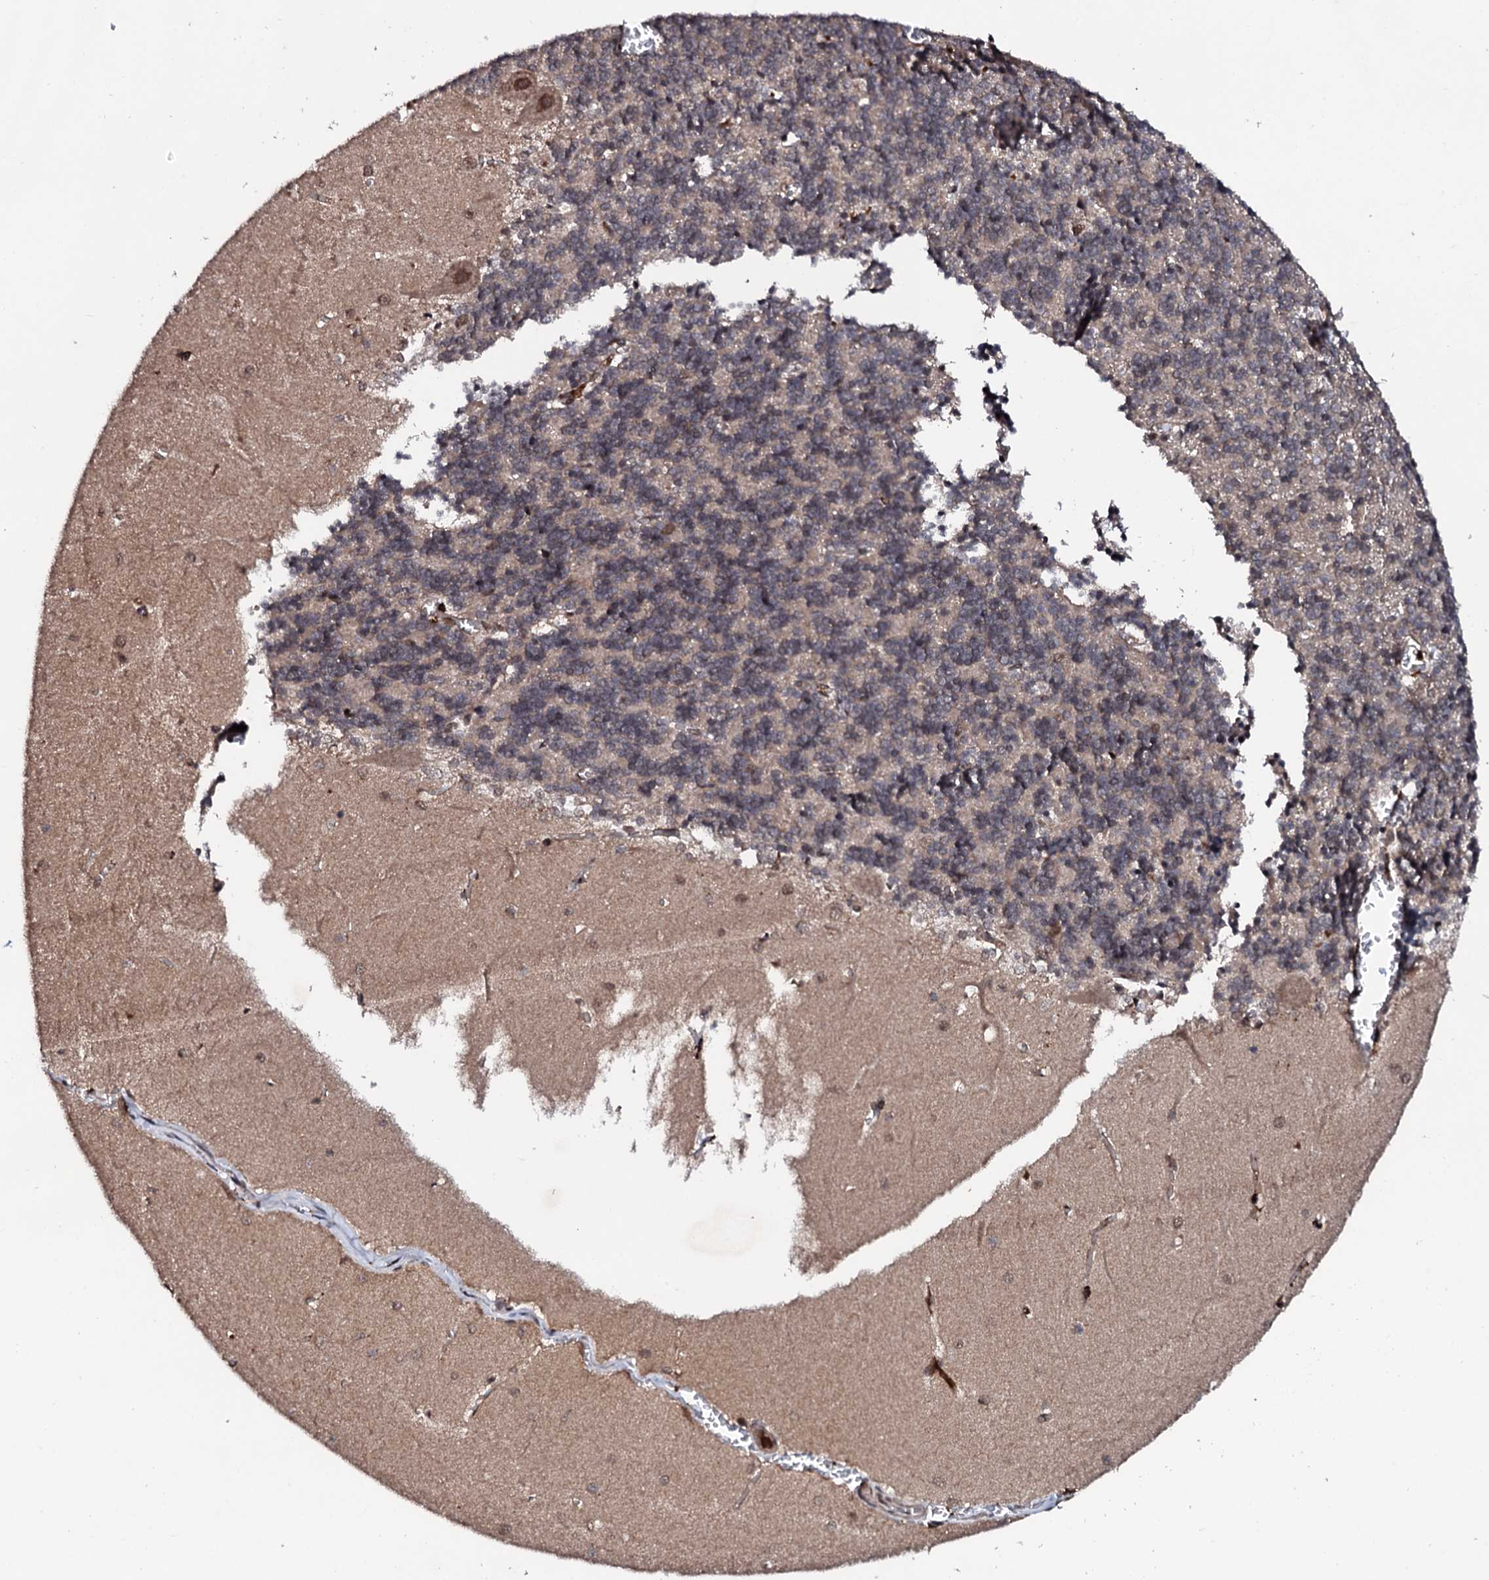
{"staining": {"intensity": "weak", "quantity": "25%-75%", "location": "cytoplasmic/membranous"}, "tissue": "cerebellum", "cell_type": "Cells in granular layer", "image_type": "normal", "snomed": [{"axis": "morphology", "description": "Normal tissue, NOS"}, {"axis": "topography", "description": "Cerebellum"}], "caption": "An immunohistochemistry (IHC) image of benign tissue is shown. Protein staining in brown highlights weak cytoplasmic/membranous positivity in cerebellum within cells in granular layer.", "gene": "FAM111A", "patient": {"sex": "male", "age": 37}}